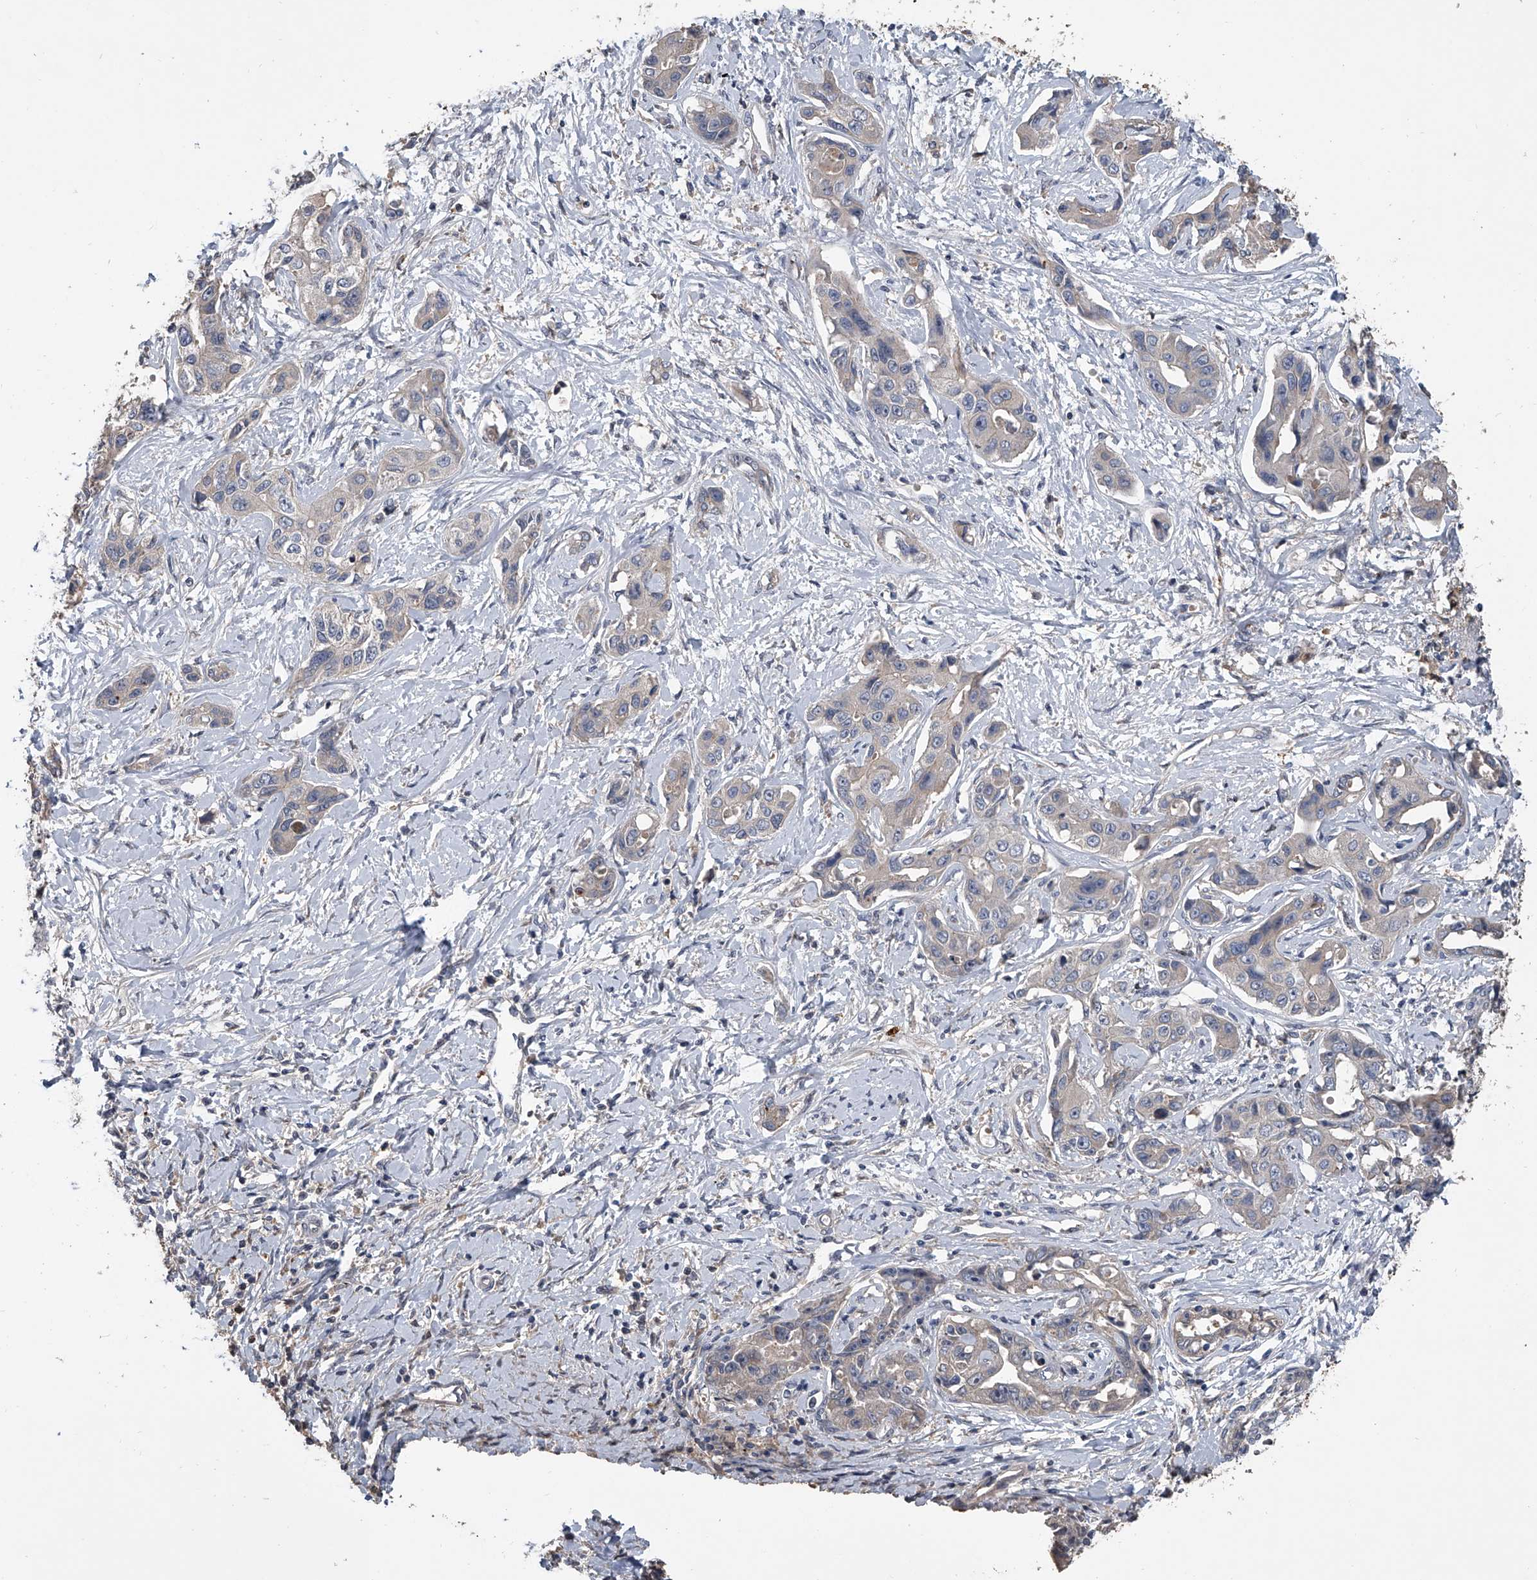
{"staining": {"intensity": "weak", "quantity": "25%-75%", "location": "cytoplasmic/membranous"}, "tissue": "liver cancer", "cell_type": "Tumor cells", "image_type": "cancer", "snomed": [{"axis": "morphology", "description": "Cholangiocarcinoma"}, {"axis": "topography", "description": "Liver"}], "caption": "Immunohistochemistry image of neoplastic tissue: human liver cholangiocarcinoma stained using immunohistochemistry shows low levels of weak protein expression localized specifically in the cytoplasmic/membranous of tumor cells, appearing as a cytoplasmic/membranous brown color.", "gene": "DOCK9", "patient": {"sex": "male", "age": 59}}